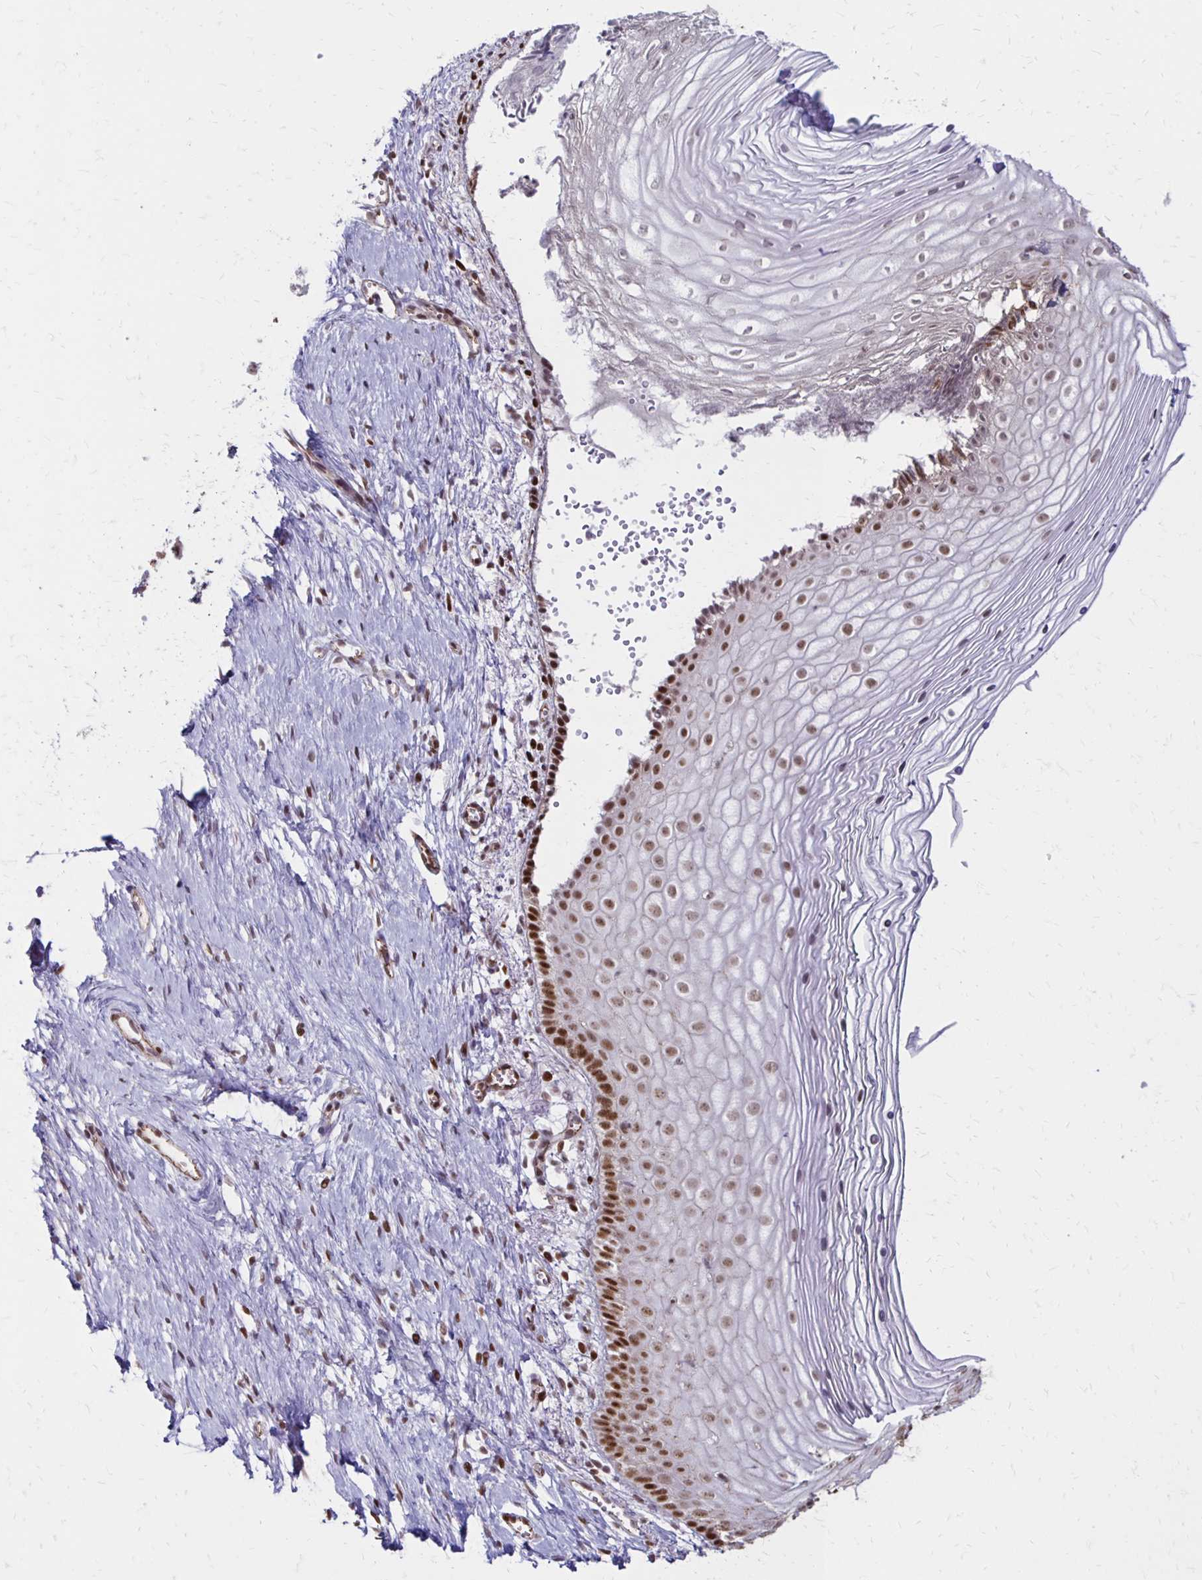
{"staining": {"intensity": "strong", "quantity": "25%-75%", "location": "nuclear"}, "tissue": "vagina", "cell_type": "Squamous epithelial cells", "image_type": "normal", "snomed": [{"axis": "morphology", "description": "Normal tissue, NOS"}, {"axis": "topography", "description": "Vagina"}], "caption": "The immunohistochemical stain highlights strong nuclear expression in squamous epithelial cells of unremarkable vagina.", "gene": "DDB2", "patient": {"sex": "female", "age": 56}}